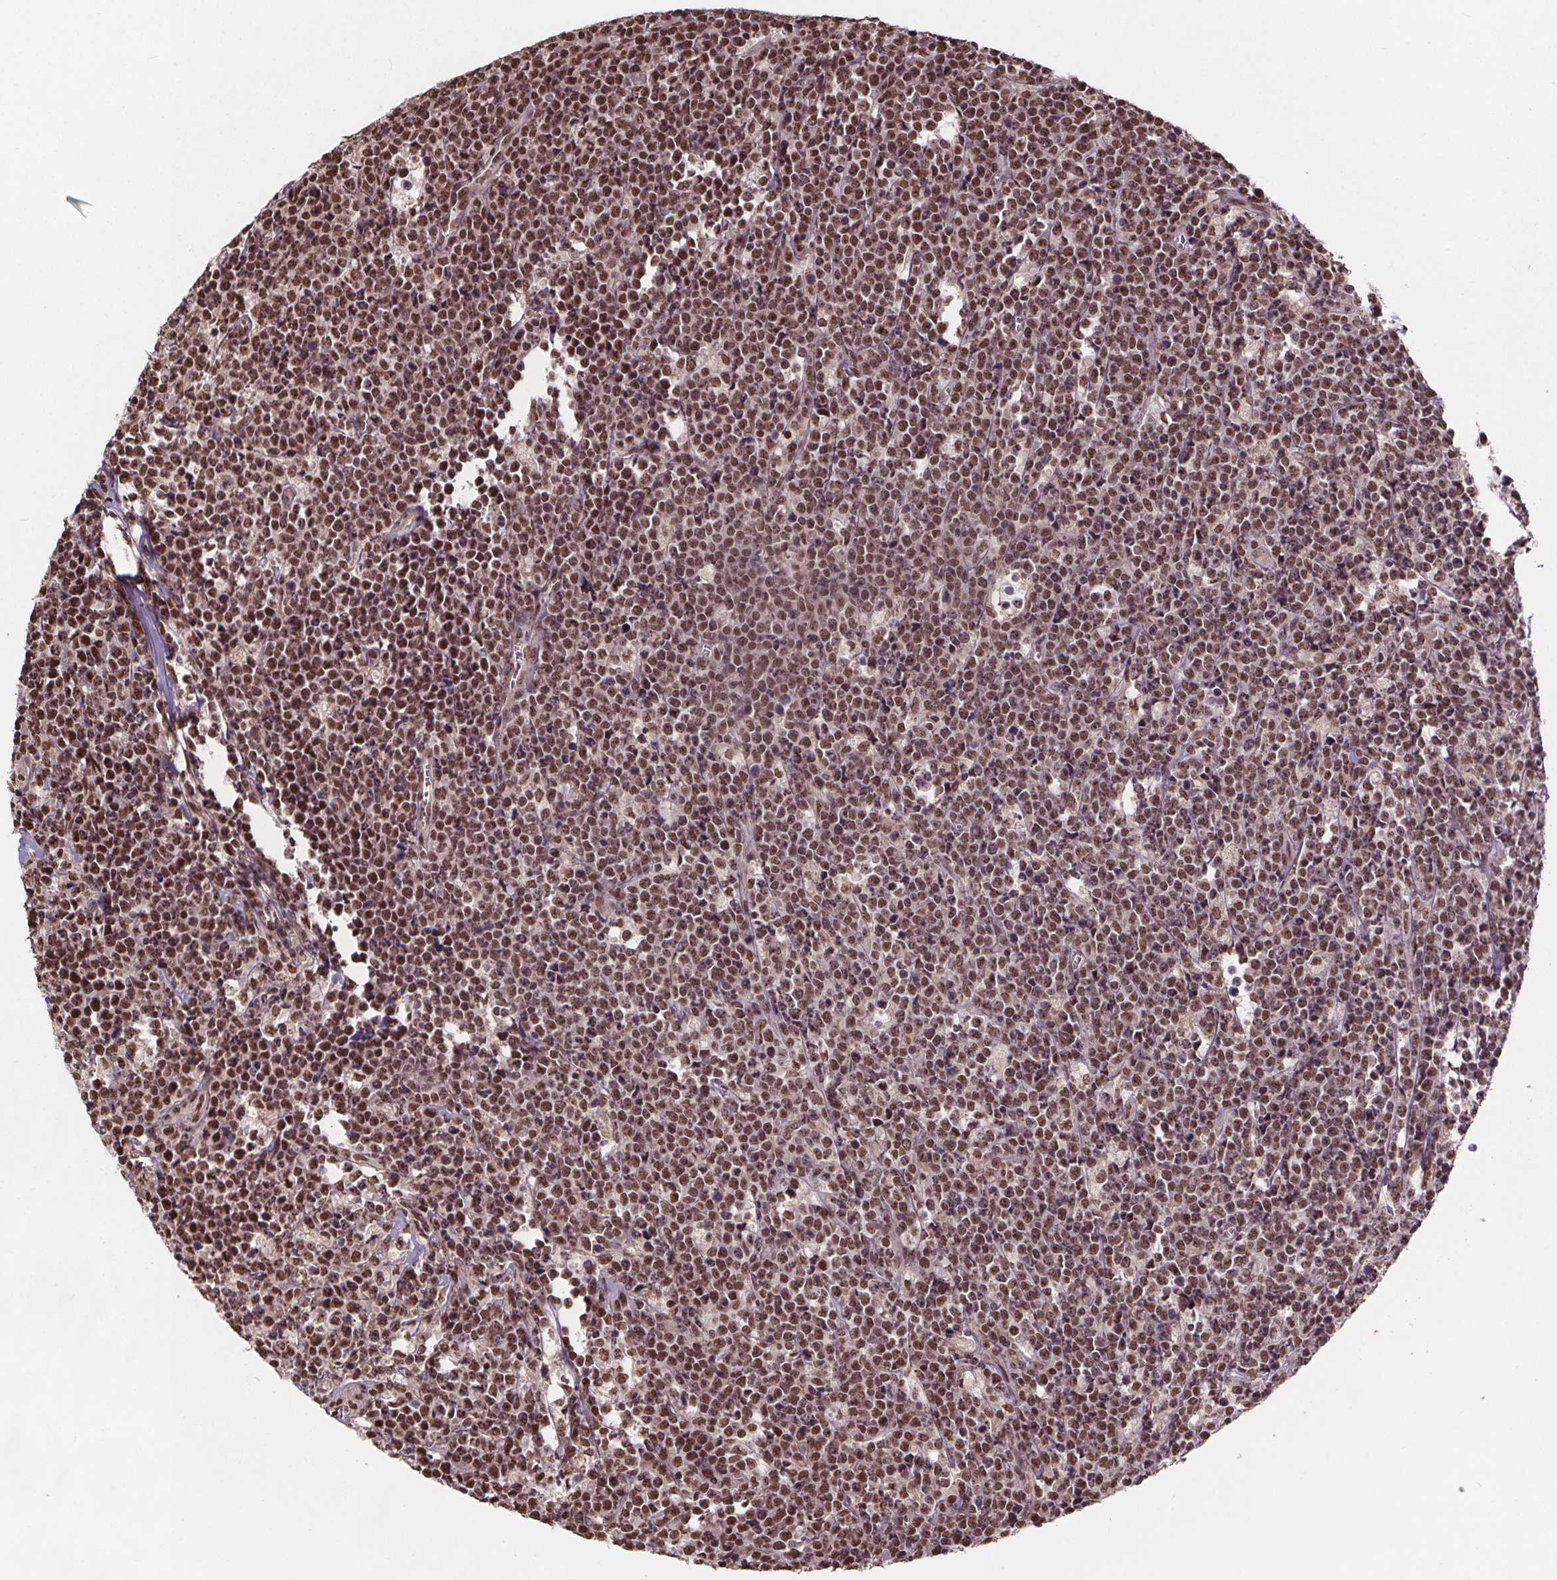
{"staining": {"intensity": "moderate", "quantity": ">75%", "location": "nuclear"}, "tissue": "lymphoma", "cell_type": "Tumor cells", "image_type": "cancer", "snomed": [{"axis": "morphology", "description": "Malignant lymphoma, non-Hodgkin's type, High grade"}, {"axis": "topography", "description": "Small intestine"}], "caption": "This is an image of immunohistochemistry staining of lymphoma, which shows moderate staining in the nuclear of tumor cells.", "gene": "JARID2", "patient": {"sex": "female", "age": 56}}